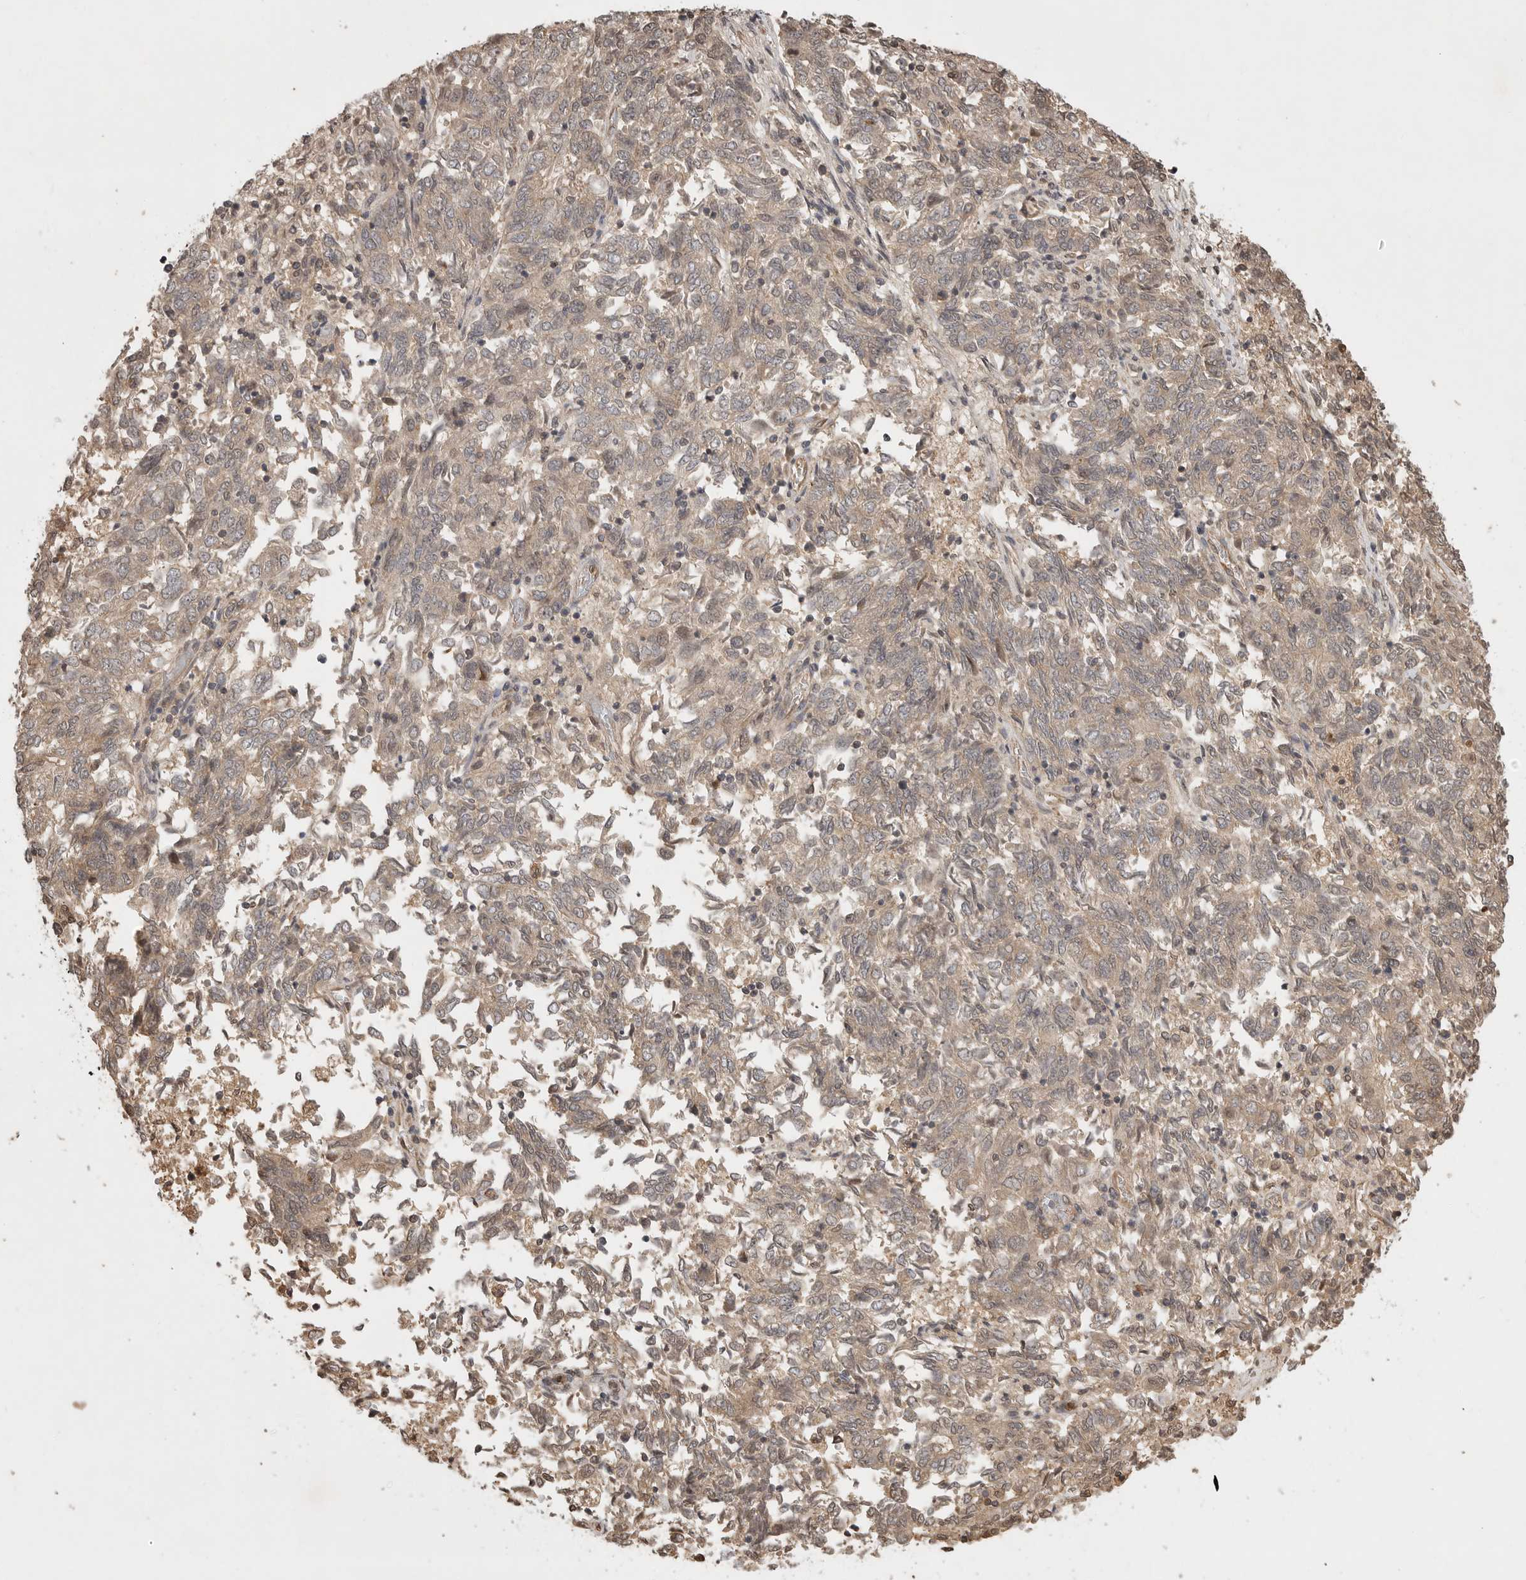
{"staining": {"intensity": "weak", "quantity": "25%-75%", "location": "cytoplasmic/membranous"}, "tissue": "endometrial cancer", "cell_type": "Tumor cells", "image_type": "cancer", "snomed": [{"axis": "morphology", "description": "Adenocarcinoma, NOS"}, {"axis": "topography", "description": "Endometrium"}], "caption": "A micrograph showing weak cytoplasmic/membranous staining in approximately 25%-75% of tumor cells in endometrial adenocarcinoma, as visualized by brown immunohistochemical staining.", "gene": "PRMT3", "patient": {"sex": "female", "age": 80}}